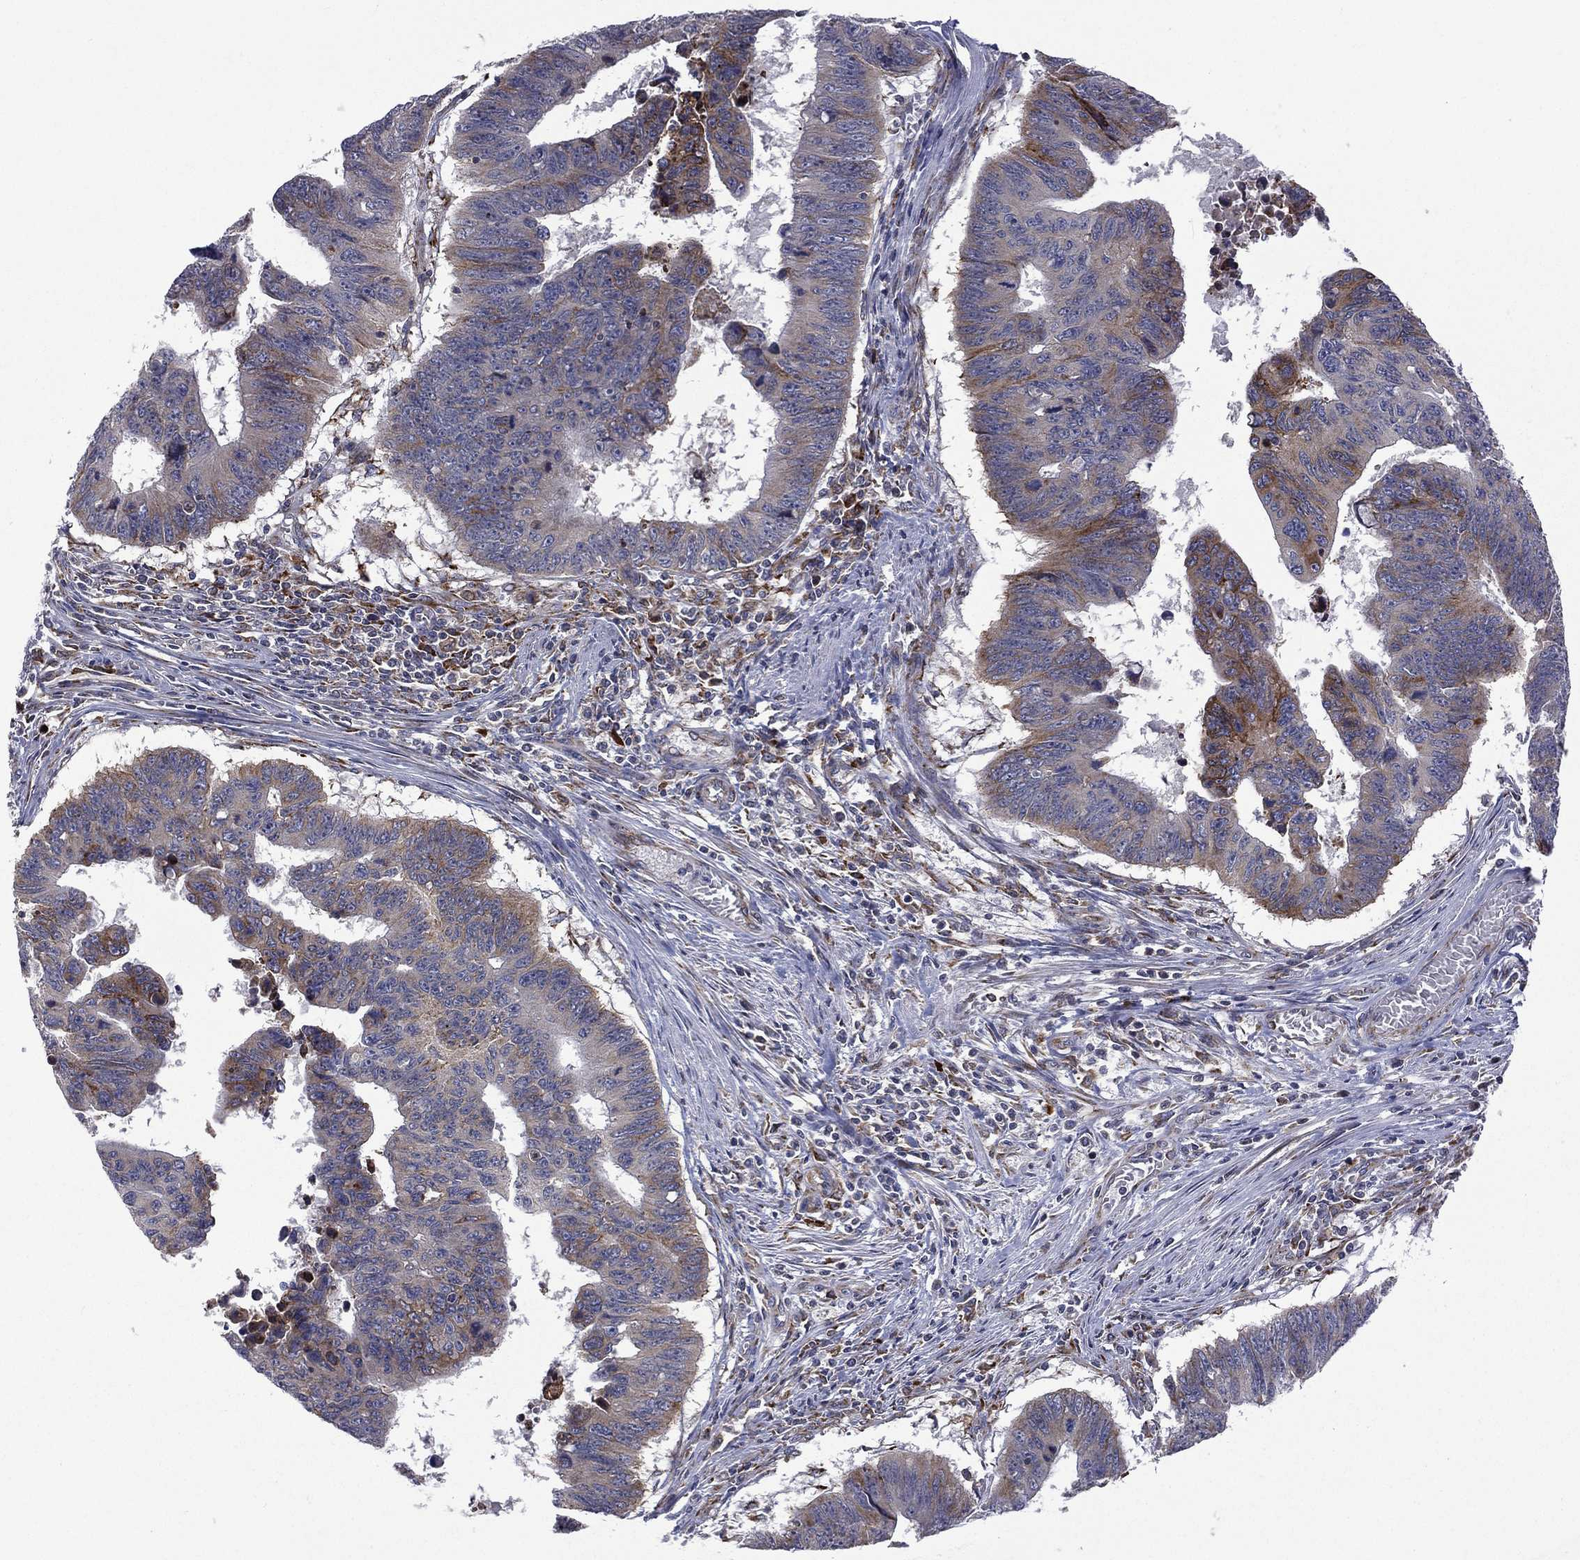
{"staining": {"intensity": "strong", "quantity": "<25%", "location": "cytoplasmic/membranous"}, "tissue": "colorectal cancer", "cell_type": "Tumor cells", "image_type": "cancer", "snomed": [{"axis": "morphology", "description": "Adenocarcinoma, NOS"}, {"axis": "topography", "description": "Rectum"}], "caption": "Adenocarcinoma (colorectal) stained with immunohistochemistry shows strong cytoplasmic/membranous expression in about <25% of tumor cells.", "gene": "C20orf96", "patient": {"sex": "female", "age": 85}}